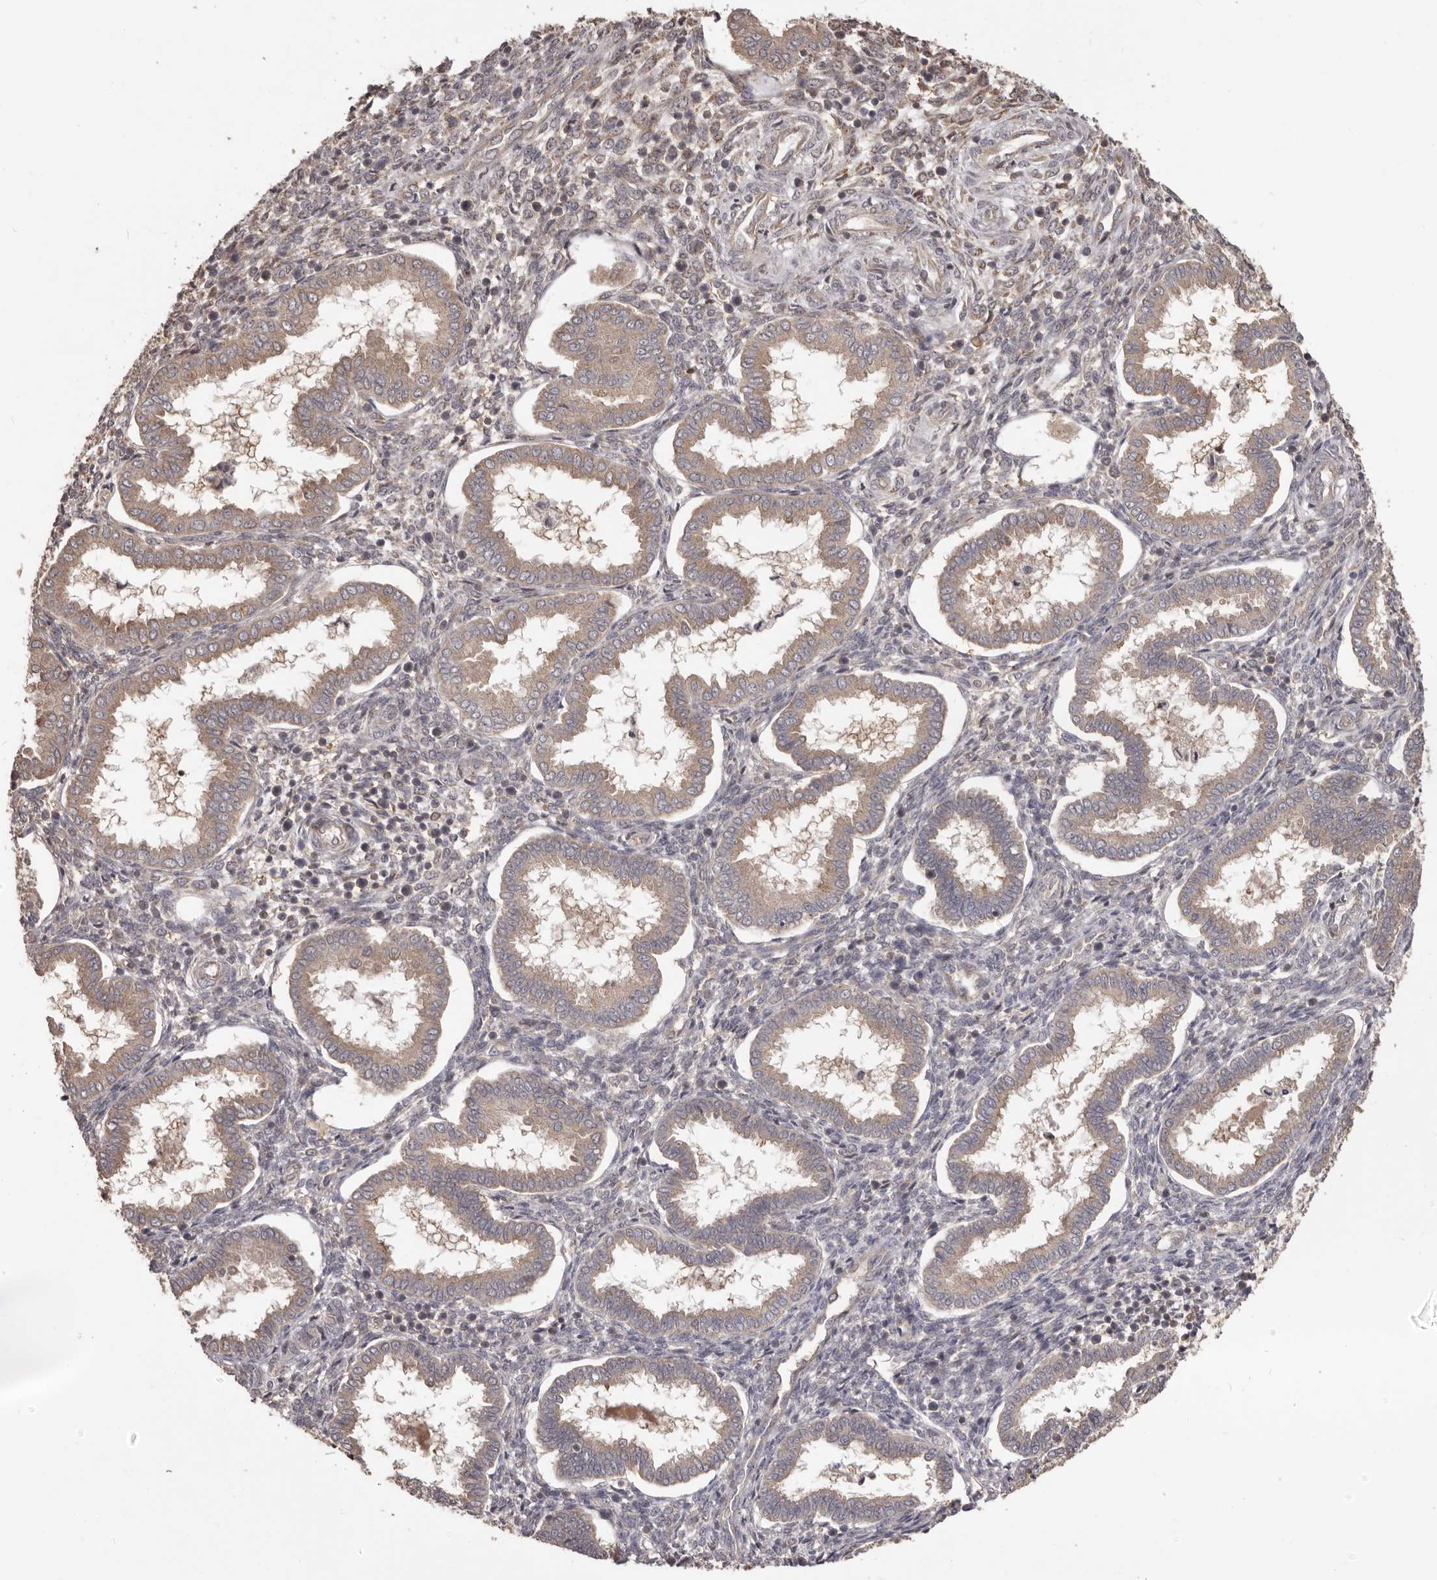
{"staining": {"intensity": "negative", "quantity": "none", "location": "none"}, "tissue": "endometrium", "cell_type": "Cells in endometrial stroma", "image_type": "normal", "snomed": [{"axis": "morphology", "description": "Normal tissue, NOS"}, {"axis": "topography", "description": "Endometrium"}], "caption": "Cells in endometrial stroma show no significant staining in benign endometrium. (Stains: DAB IHC with hematoxylin counter stain, Microscopy: brightfield microscopy at high magnification).", "gene": "MTO1", "patient": {"sex": "female", "age": 24}}